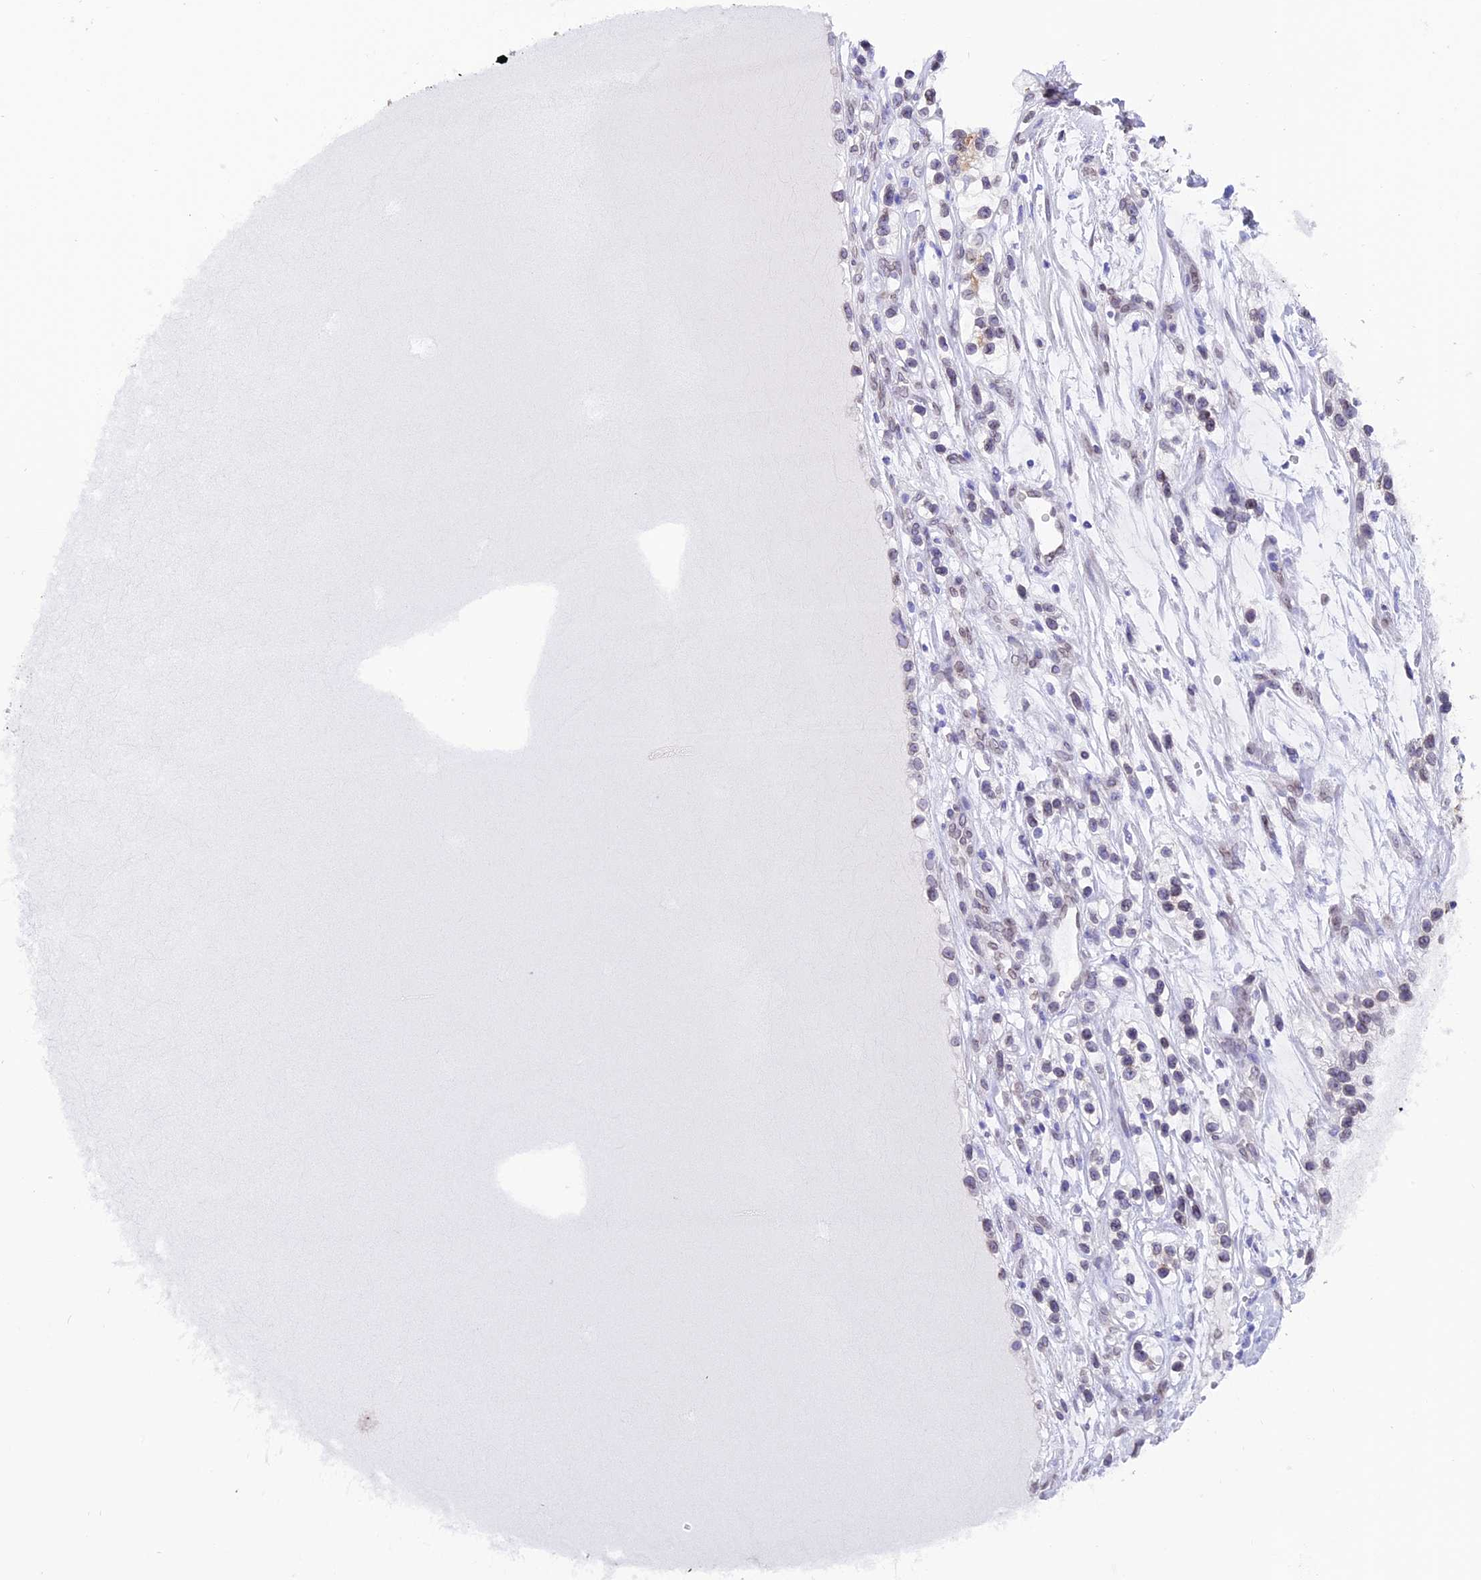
{"staining": {"intensity": "weak", "quantity": "<25%", "location": "nuclear"}, "tissue": "renal cancer", "cell_type": "Tumor cells", "image_type": "cancer", "snomed": [{"axis": "morphology", "description": "Adenocarcinoma, NOS"}, {"axis": "topography", "description": "Kidney"}], "caption": "Renal cancer (adenocarcinoma) stained for a protein using immunohistochemistry (IHC) demonstrates no expression tumor cells.", "gene": "TMPRSS7", "patient": {"sex": "female", "age": 57}}